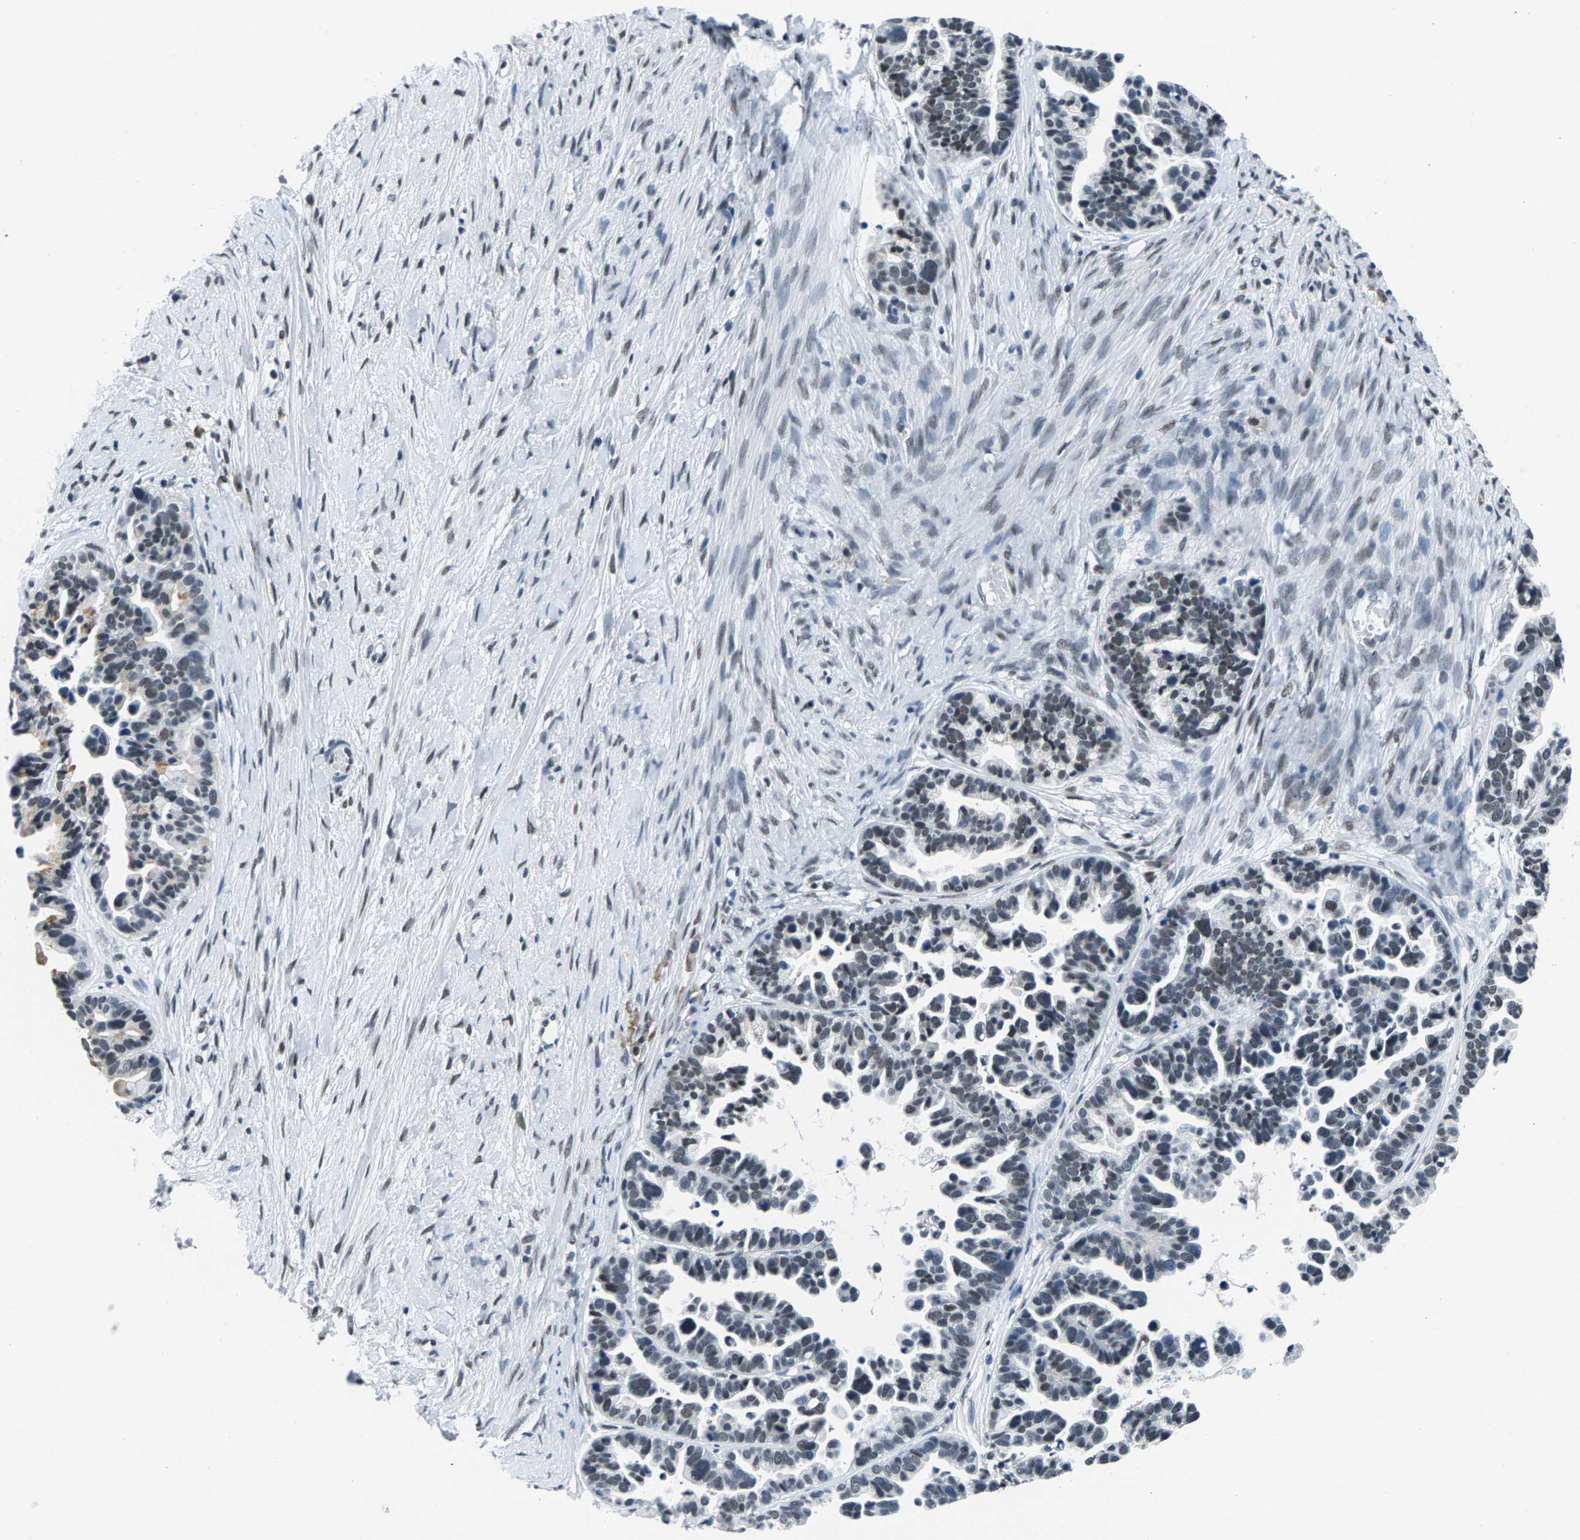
{"staining": {"intensity": "weak", "quantity": "25%-75%", "location": "nuclear"}, "tissue": "ovarian cancer", "cell_type": "Tumor cells", "image_type": "cancer", "snomed": [{"axis": "morphology", "description": "Cystadenocarcinoma, serous, NOS"}, {"axis": "topography", "description": "Ovary"}], "caption": "The histopathology image exhibits staining of serous cystadenocarcinoma (ovarian), revealing weak nuclear protein expression (brown color) within tumor cells.", "gene": "ATF2", "patient": {"sex": "female", "age": 56}}